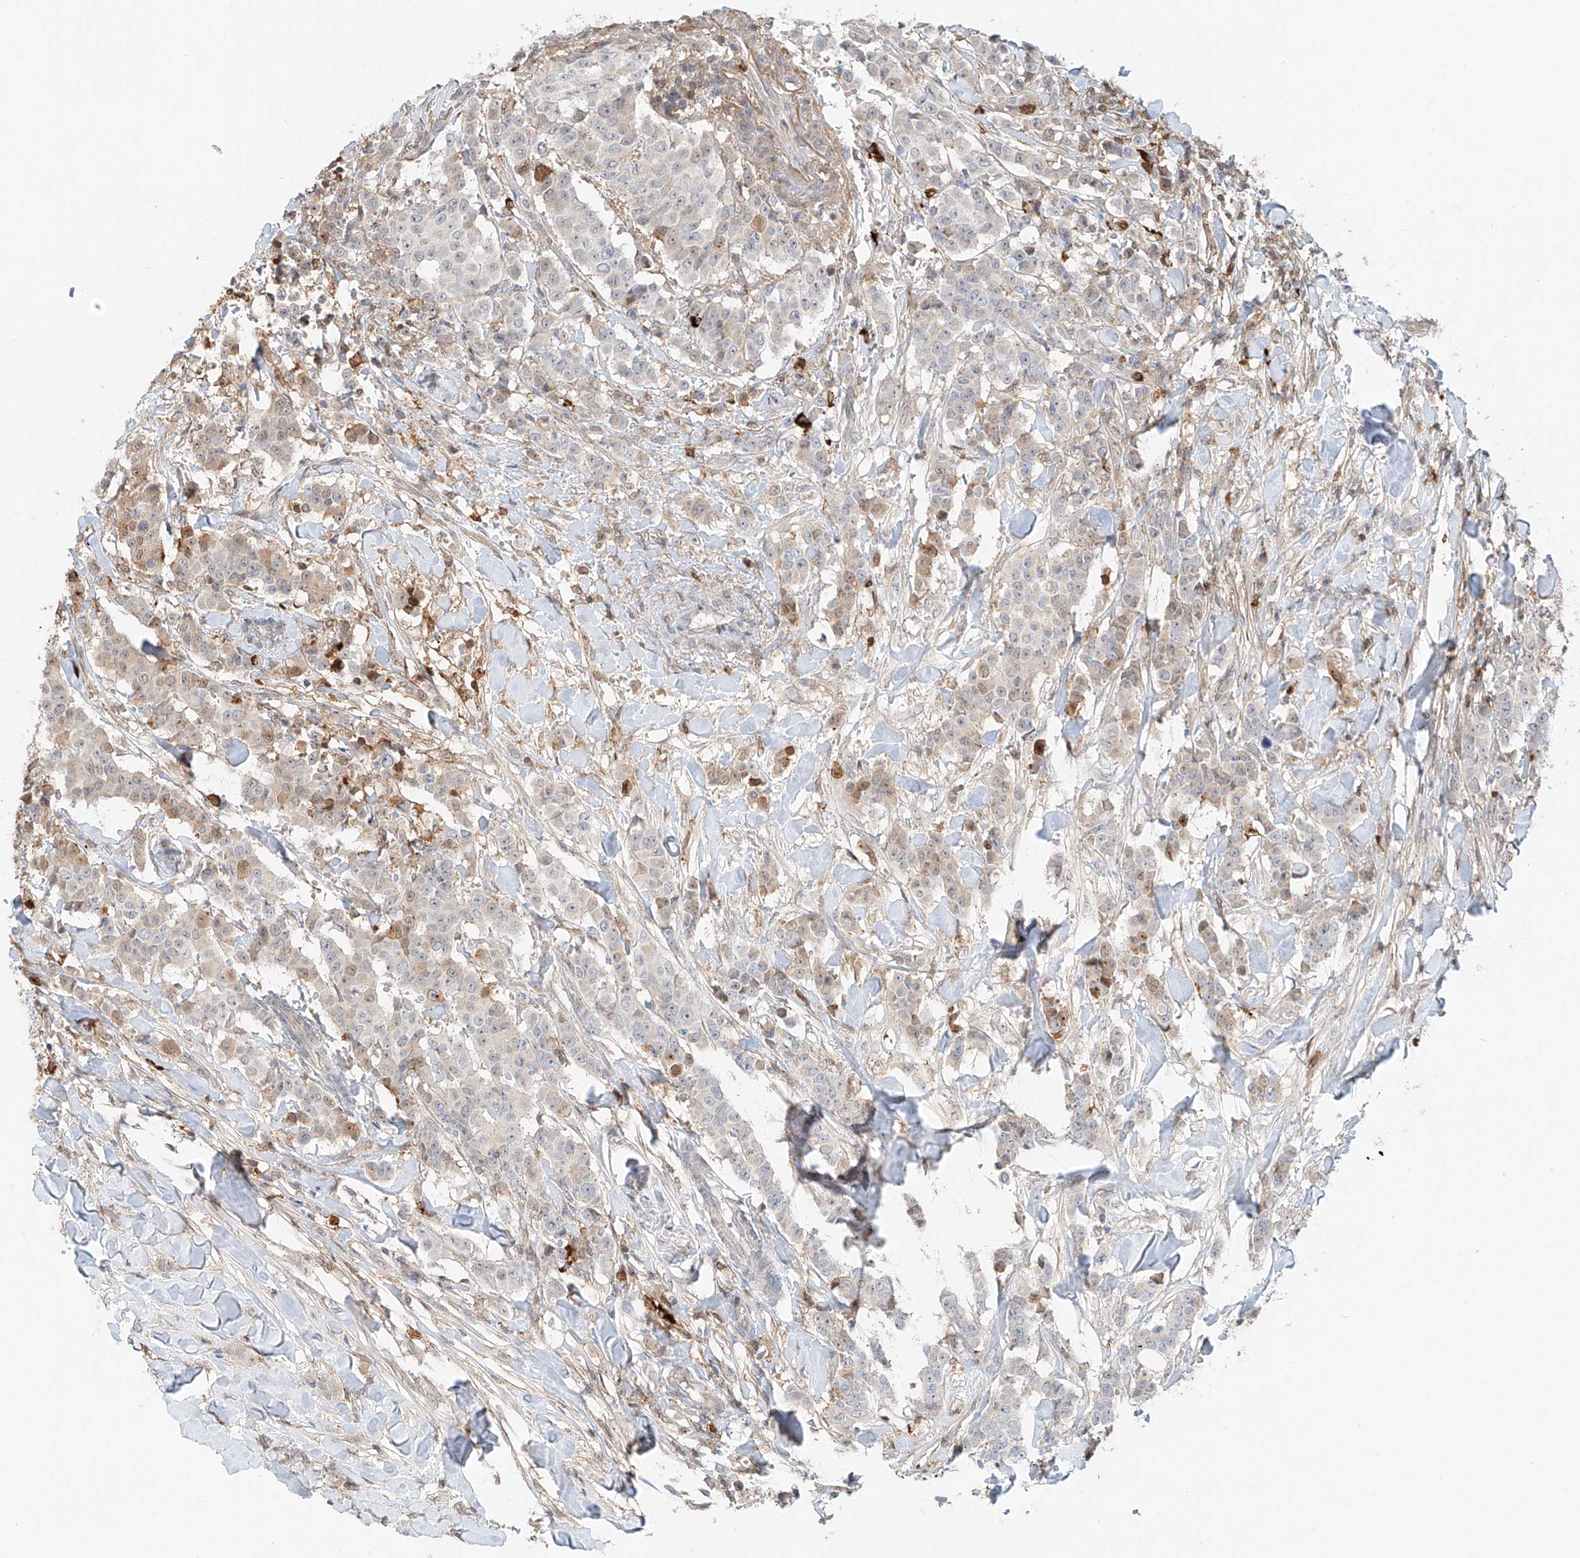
{"staining": {"intensity": "weak", "quantity": "<25%", "location": "cytoplasmic/membranous"}, "tissue": "breast cancer", "cell_type": "Tumor cells", "image_type": "cancer", "snomed": [{"axis": "morphology", "description": "Duct carcinoma"}, {"axis": "topography", "description": "Breast"}], "caption": "This is an IHC micrograph of intraductal carcinoma (breast). There is no positivity in tumor cells.", "gene": "CEP162", "patient": {"sex": "female", "age": 40}}